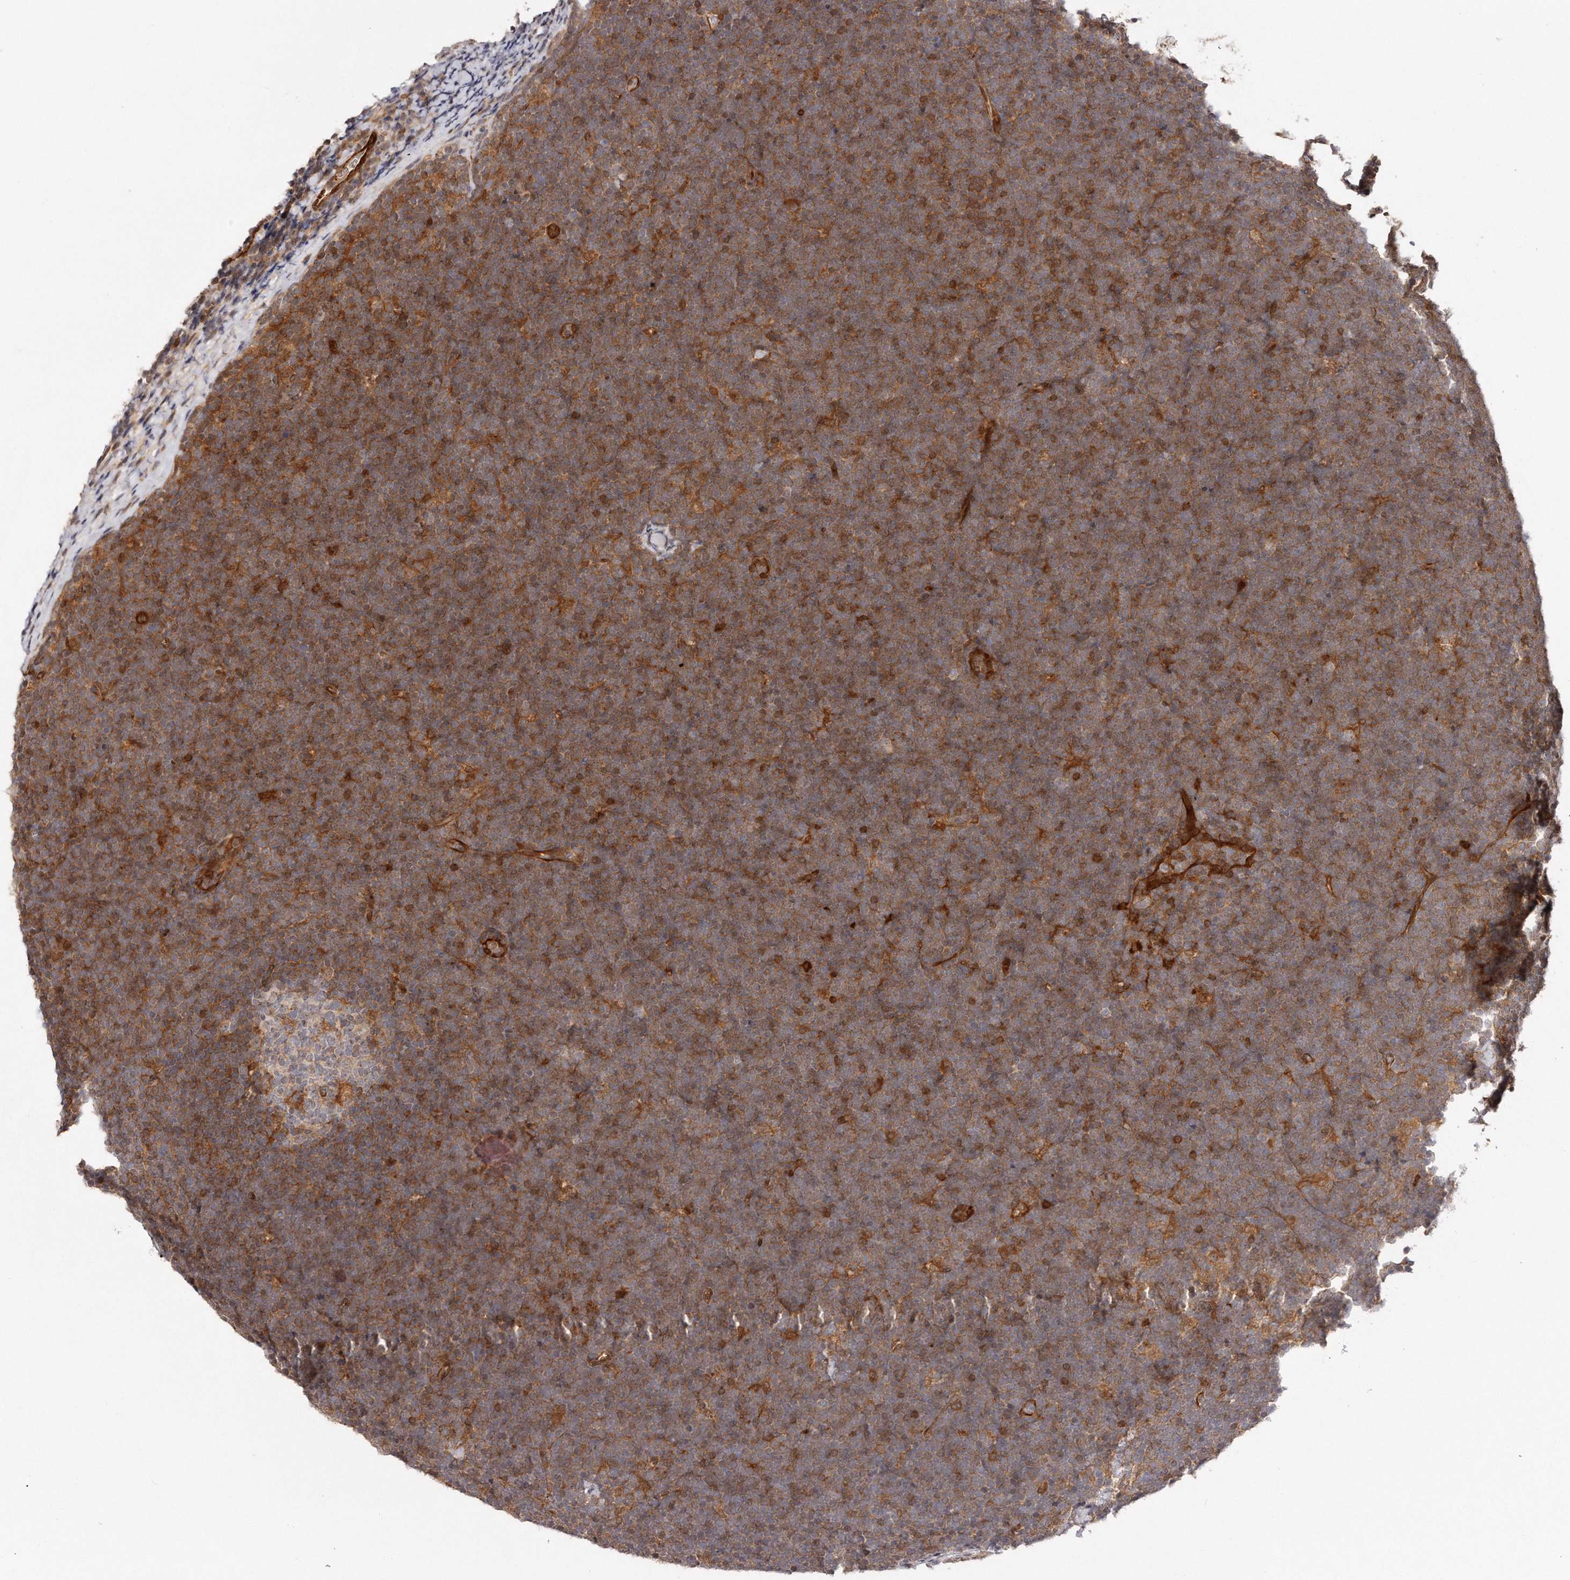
{"staining": {"intensity": "moderate", "quantity": "25%-75%", "location": "cytoplasmic/membranous"}, "tissue": "lymphoma", "cell_type": "Tumor cells", "image_type": "cancer", "snomed": [{"axis": "morphology", "description": "Malignant lymphoma, non-Hodgkin's type, High grade"}, {"axis": "topography", "description": "Lymph node"}], "caption": "Immunohistochemical staining of lymphoma displays moderate cytoplasmic/membranous protein staining in approximately 25%-75% of tumor cells.", "gene": "GBP4", "patient": {"sex": "male", "age": 13}}